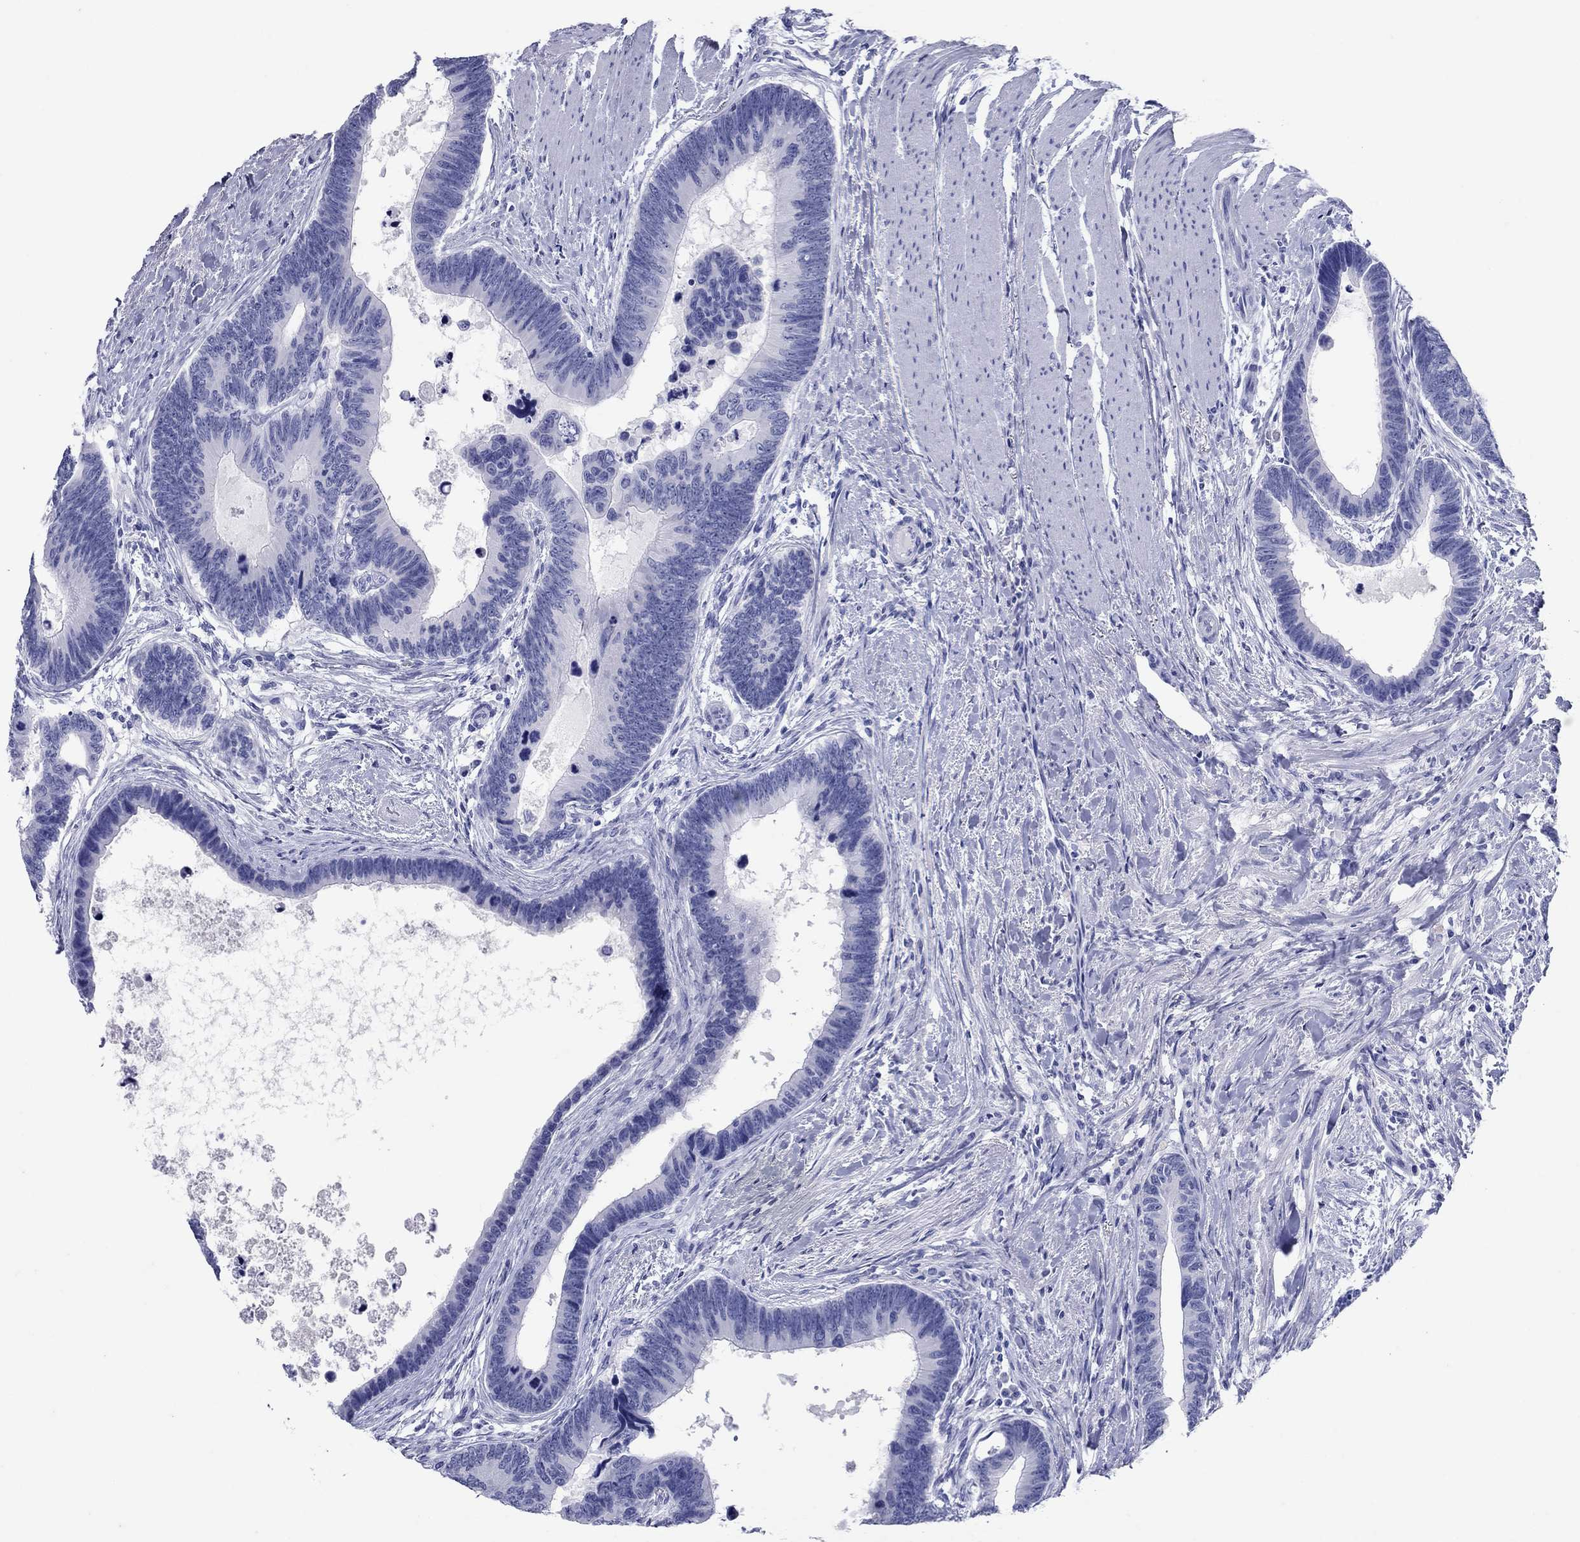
{"staining": {"intensity": "negative", "quantity": "none", "location": "none"}, "tissue": "colorectal cancer", "cell_type": "Tumor cells", "image_type": "cancer", "snomed": [{"axis": "morphology", "description": "Adenocarcinoma, NOS"}, {"axis": "topography", "description": "Colon"}], "caption": "Immunohistochemical staining of human adenocarcinoma (colorectal) shows no significant staining in tumor cells.", "gene": "ATP4A", "patient": {"sex": "female", "age": 77}}